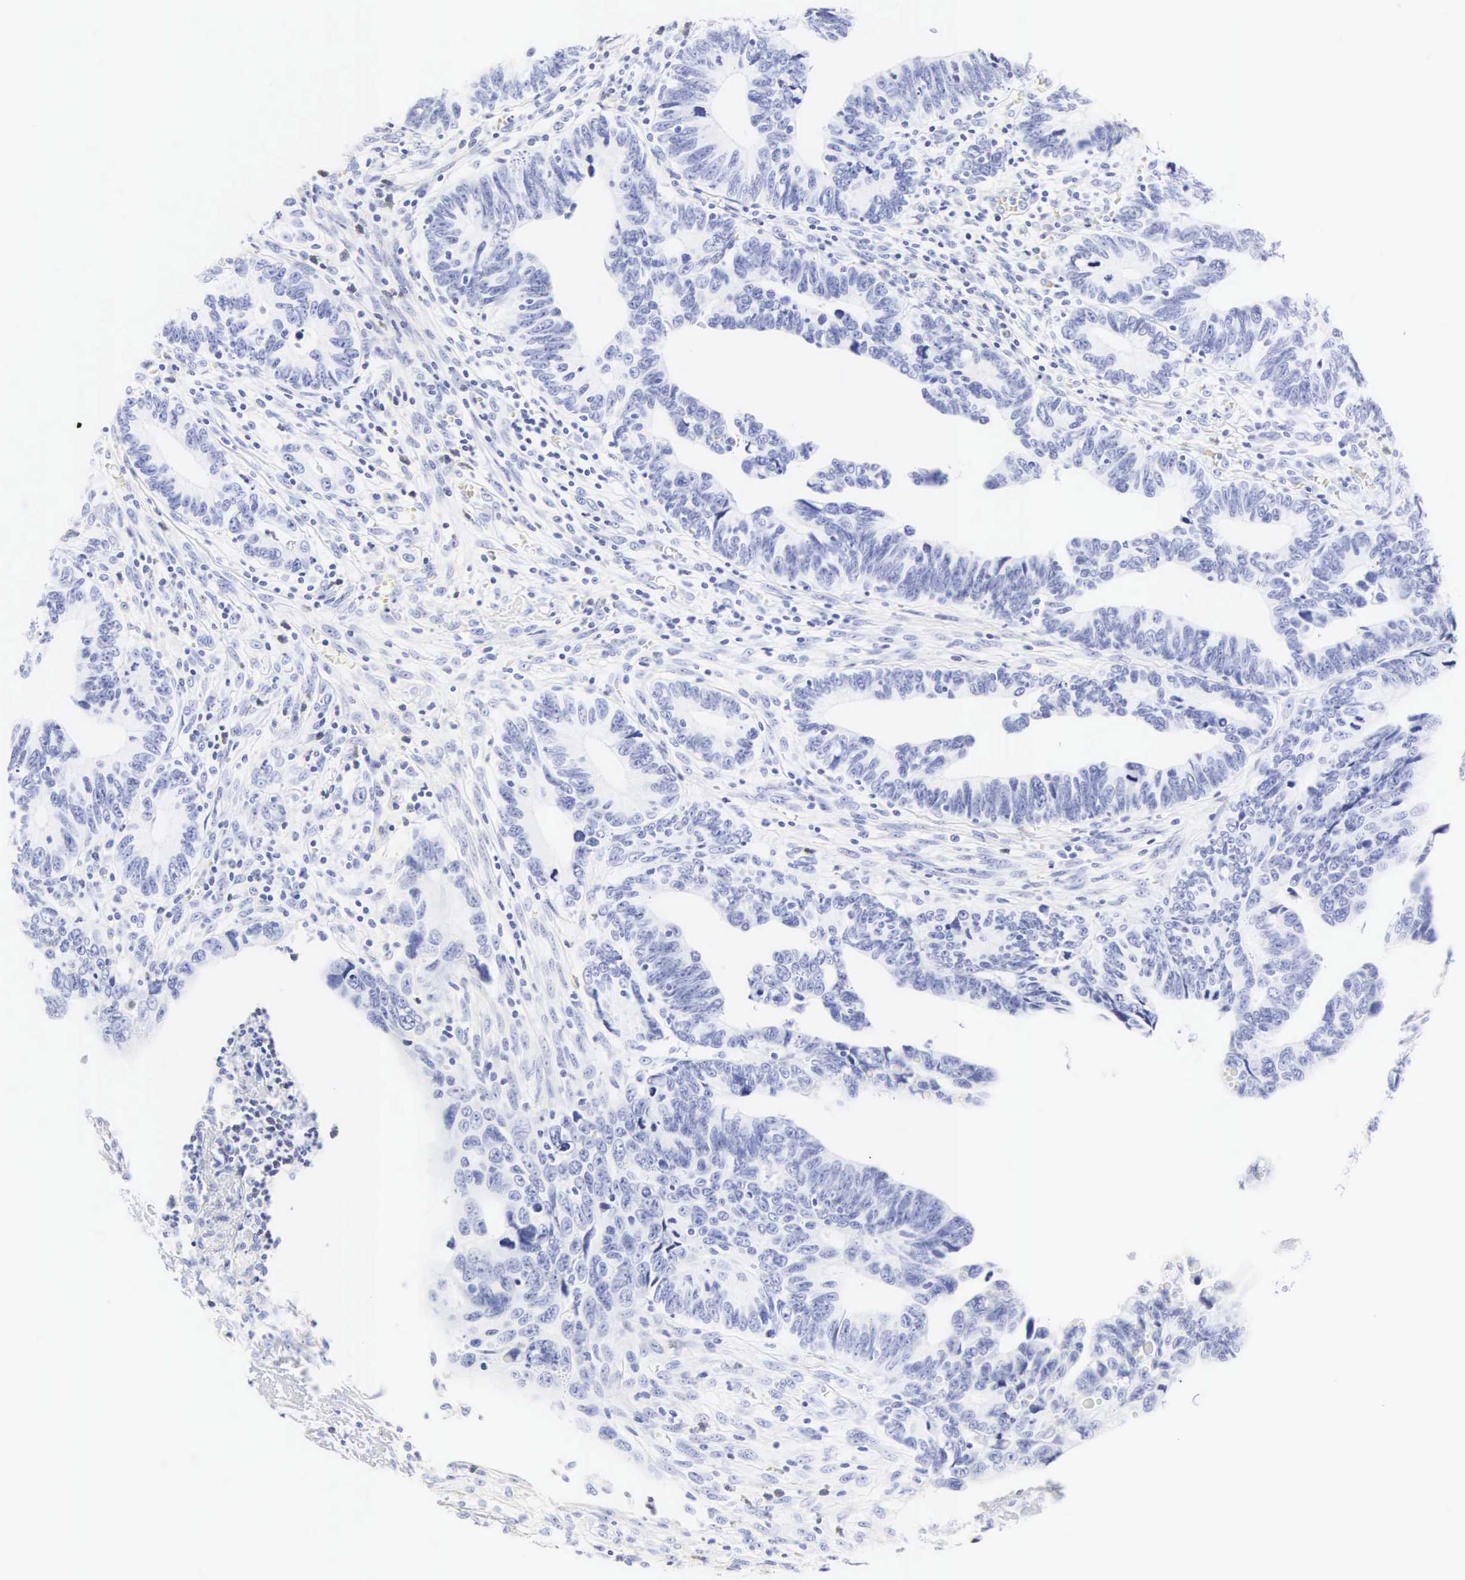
{"staining": {"intensity": "negative", "quantity": "none", "location": "none"}, "tissue": "colorectal cancer", "cell_type": "Tumor cells", "image_type": "cancer", "snomed": [{"axis": "morphology", "description": "Adenocarcinoma, NOS"}, {"axis": "topography", "description": "Colon"}], "caption": "This is an immunohistochemistry micrograph of human adenocarcinoma (colorectal). There is no positivity in tumor cells.", "gene": "CGB3", "patient": {"sex": "female", "age": 78}}